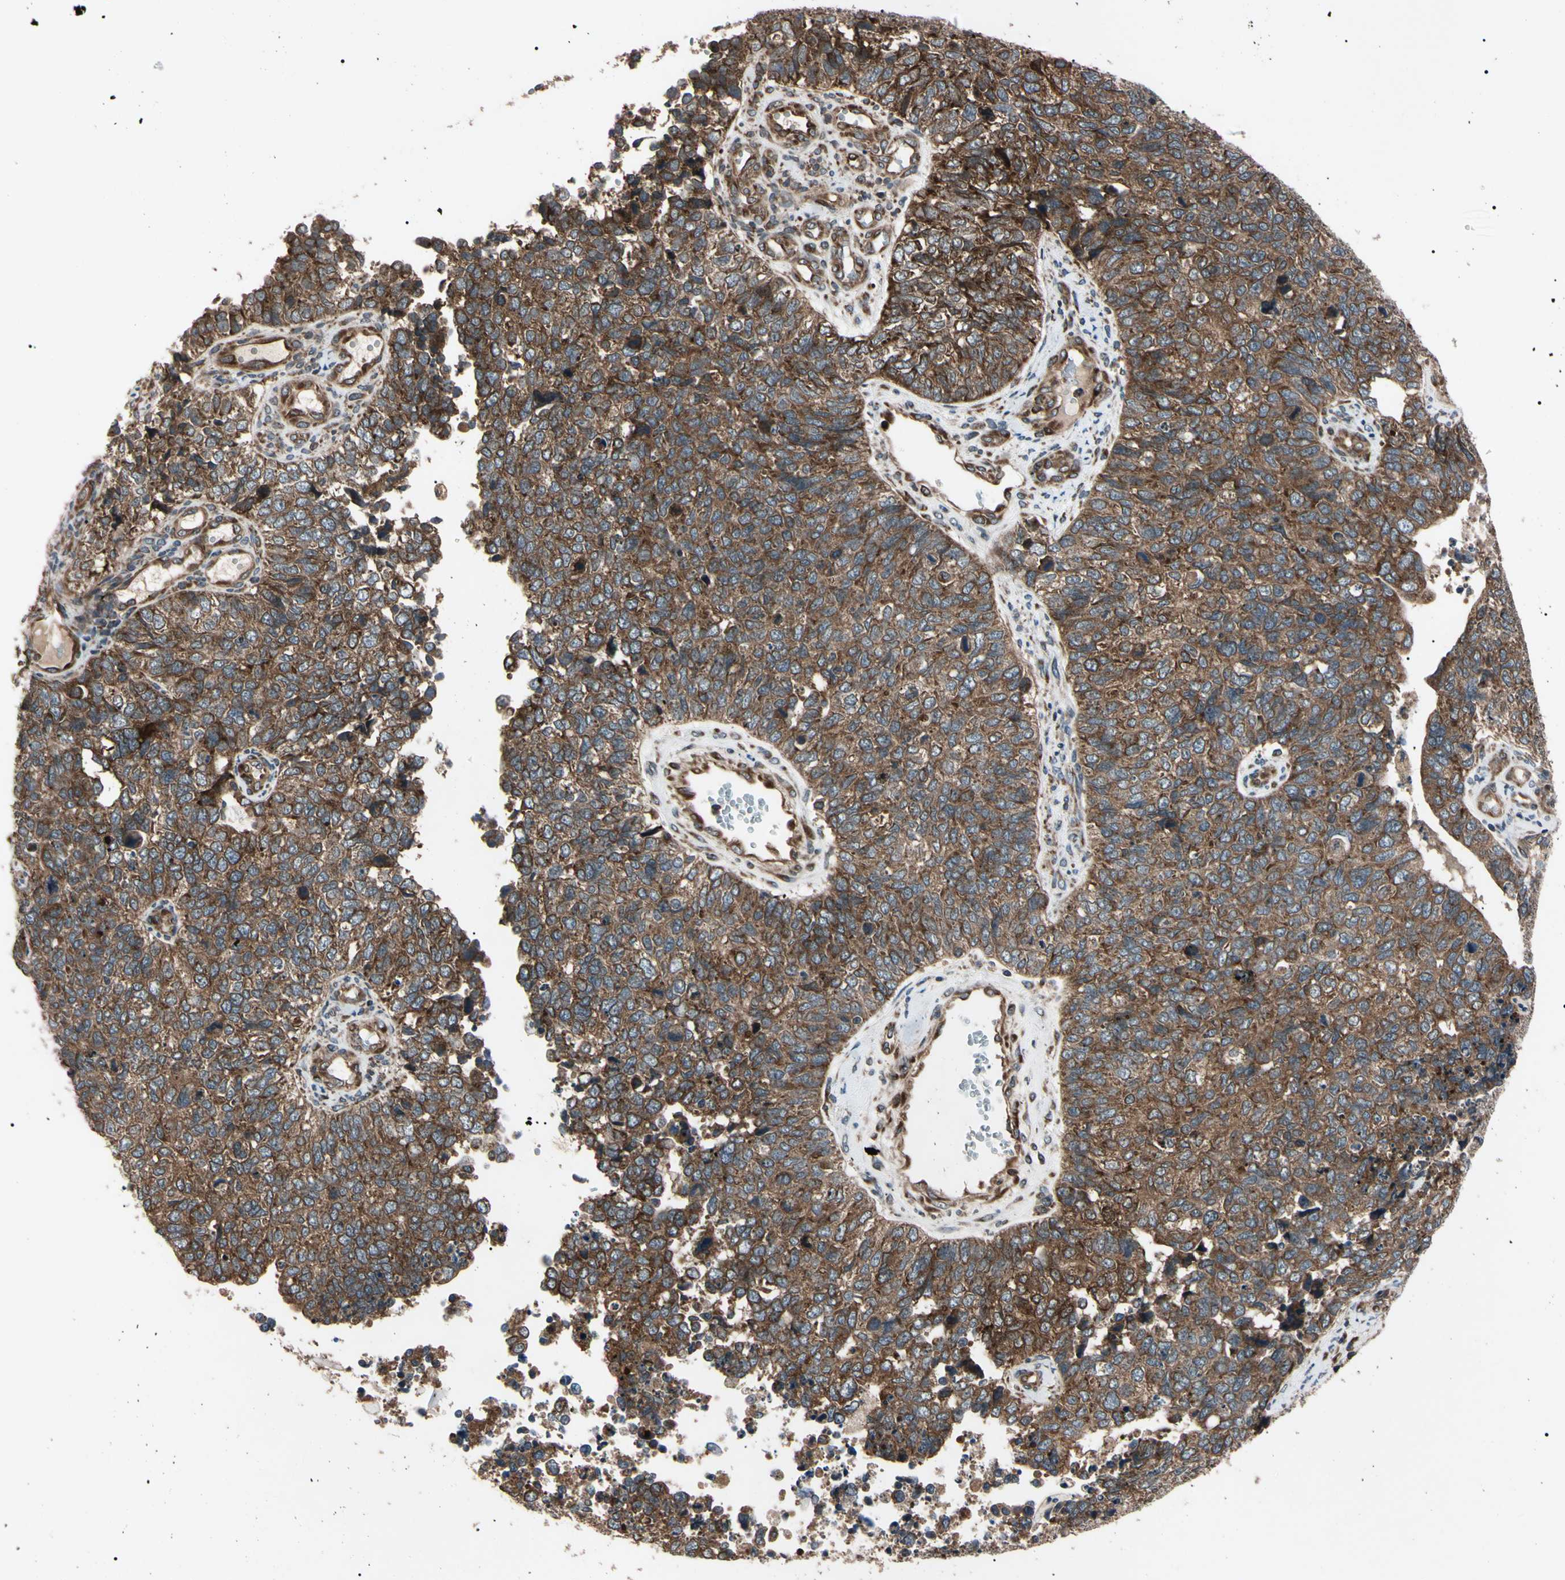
{"staining": {"intensity": "strong", "quantity": ">75%", "location": "cytoplasmic/membranous"}, "tissue": "cervical cancer", "cell_type": "Tumor cells", "image_type": "cancer", "snomed": [{"axis": "morphology", "description": "Squamous cell carcinoma, NOS"}, {"axis": "topography", "description": "Cervix"}], "caption": "High-power microscopy captured an immunohistochemistry image of cervical squamous cell carcinoma, revealing strong cytoplasmic/membranous expression in about >75% of tumor cells.", "gene": "GUCY1B1", "patient": {"sex": "female", "age": 63}}